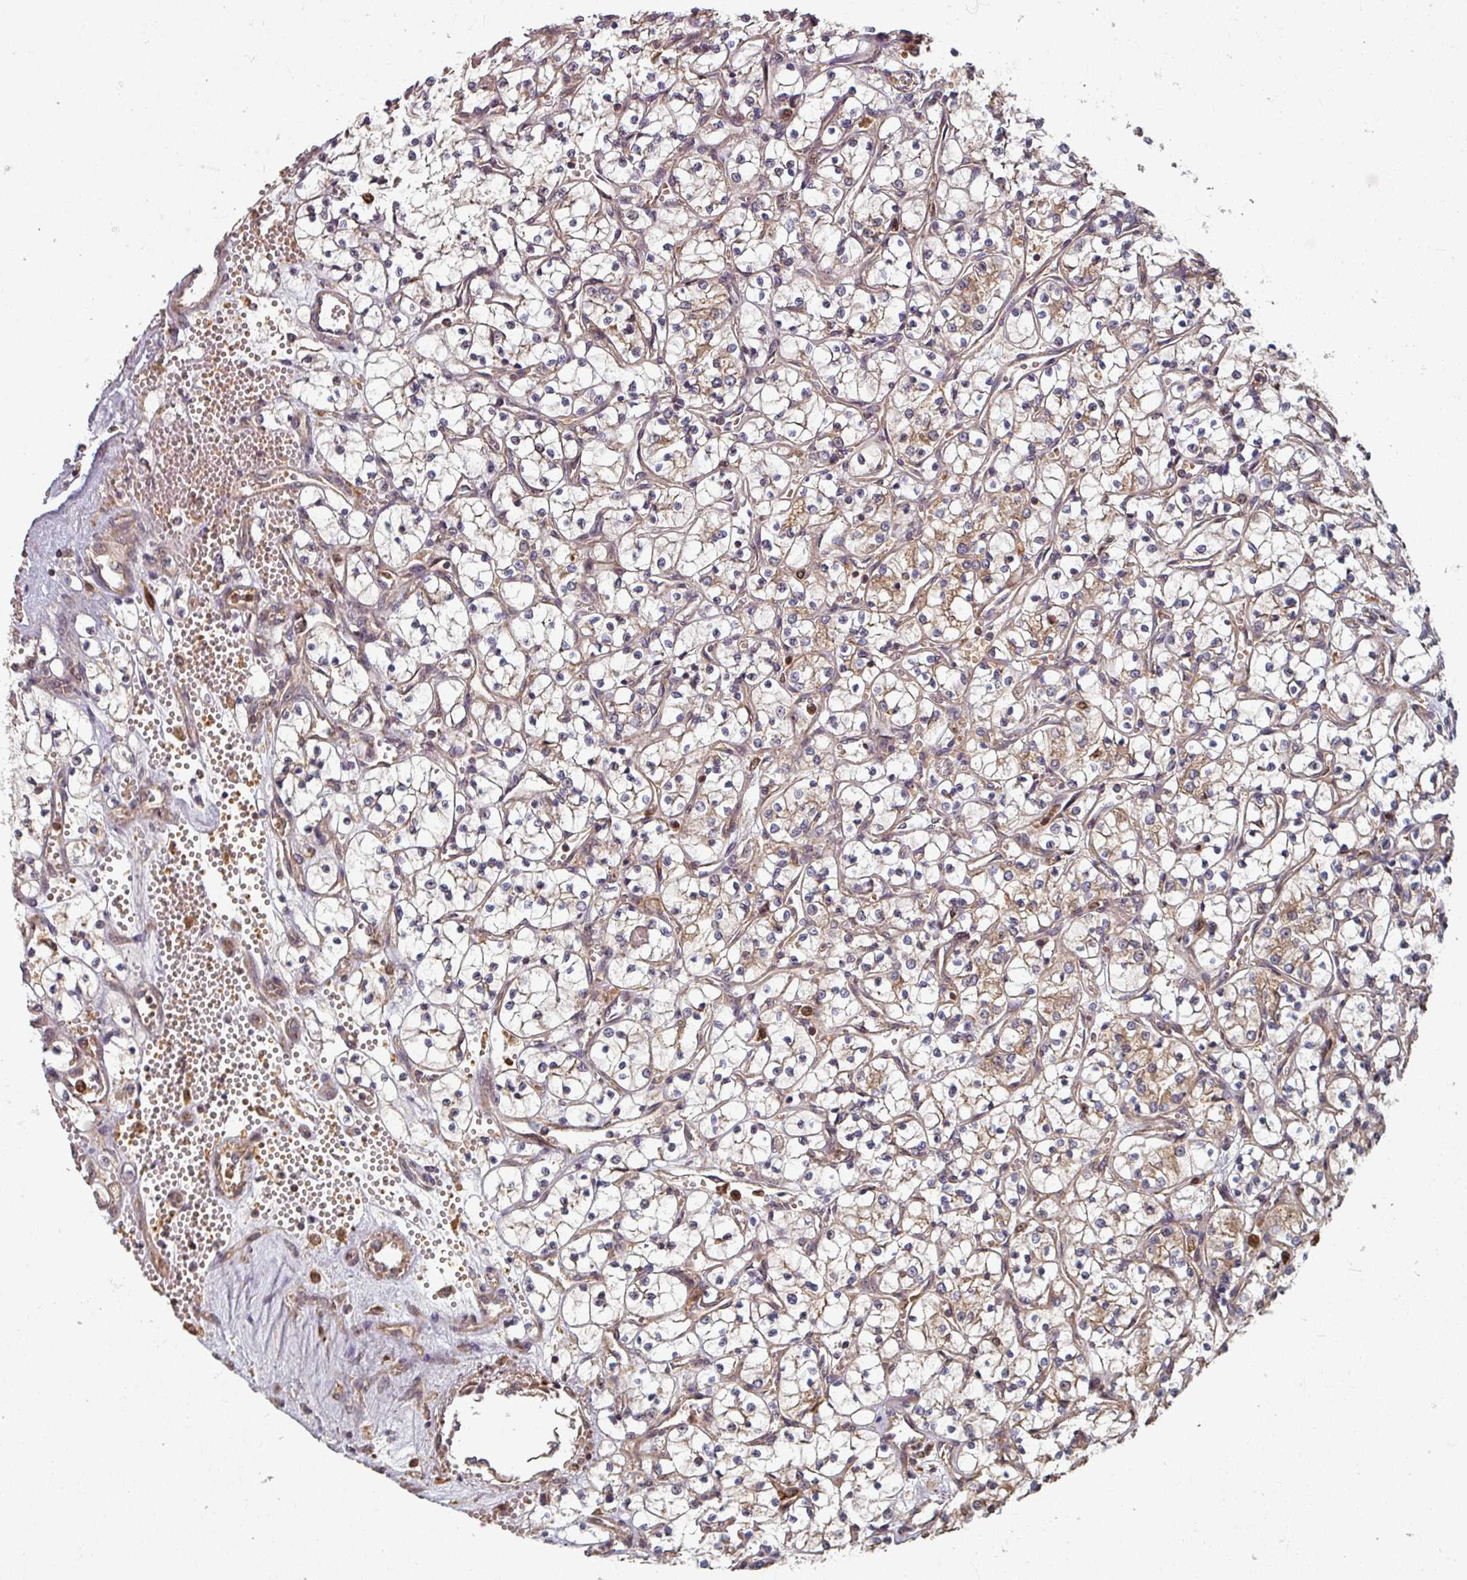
{"staining": {"intensity": "weak", "quantity": ">75%", "location": "cytoplasmic/membranous"}, "tissue": "renal cancer", "cell_type": "Tumor cells", "image_type": "cancer", "snomed": [{"axis": "morphology", "description": "Adenocarcinoma, NOS"}, {"axis": "topography", "description": "Kidney"}], "caption": "Immunohistochemical staining of renal cancer demonstrates weak cytoplasmic/membranous protein expression in approximately >75% of tumor cells.", "gene": "EID1", "patient": {"sex": "female", "age": 69}}